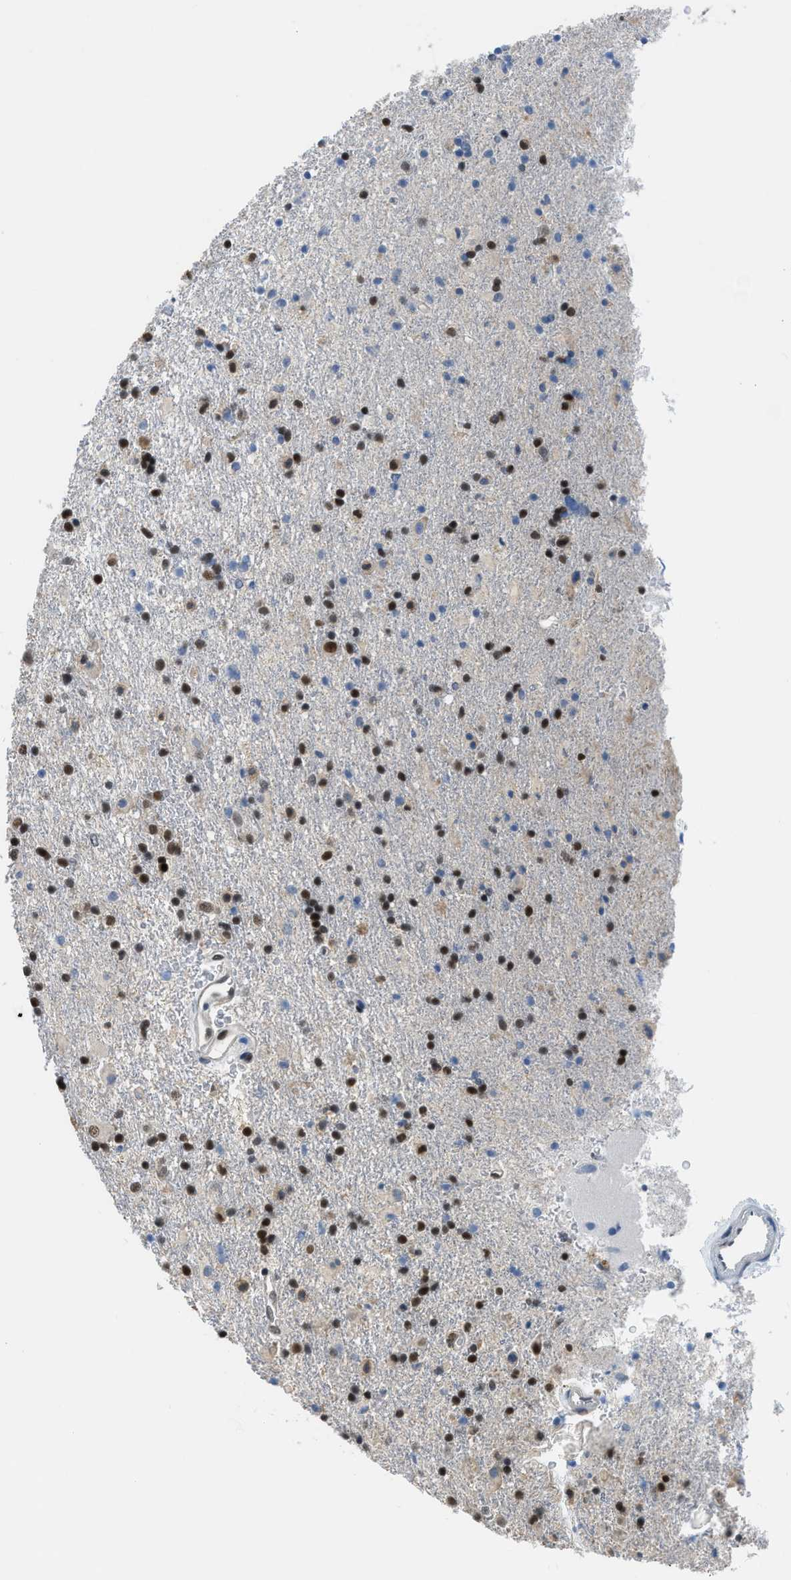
{"staining": {"intensity": "moderate", "quantity": ">75%", "location": "nuclear"}, "tissue": "glioma", "cell_type": "Tumor cells", "image_type": "cancer", "snomed": [{"axis": "morphology", "description": "Glioma, malignant, Low grade"}, {"axis": "topography", "description": "Brain"}], "caption": "An IHC micrograph of neoplastic tissue is shown. Protein staining in brown labels moderate nuclear positivity in malignant low-grade glioma within tumor cells.", "gene": "ALX1", "patient": {"sex": "male", "age": 65}}